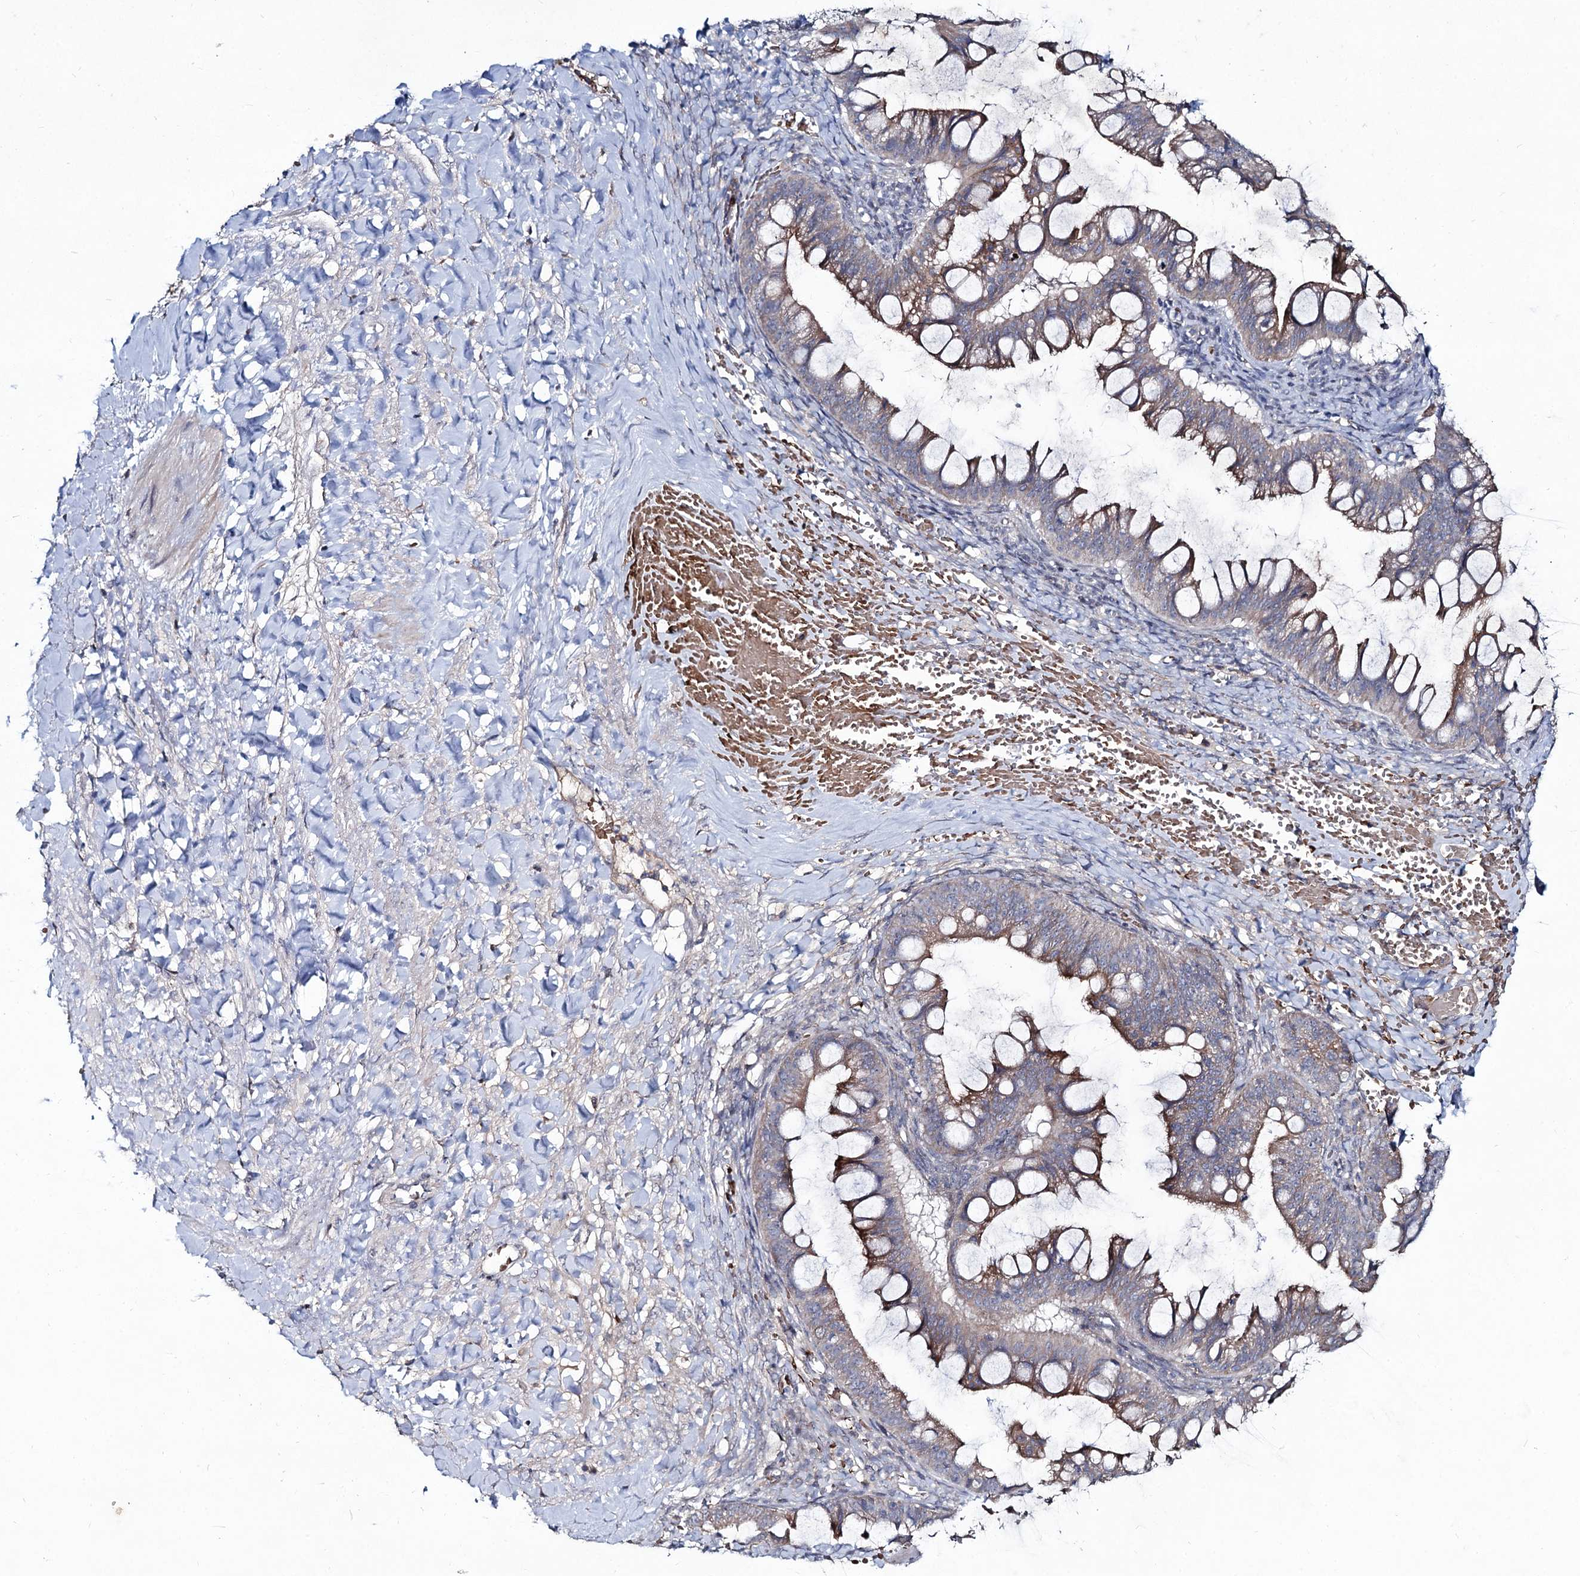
{"staining": {"intensity": "weak", "quantity": "25%-75%", "location": "cytoplasmic/membranous"}, "tissue": "ovarian cancer", "cell_type": "Tumor cells", "image_type": "cancer", "snomed": [{"axis": "morphology", "description": "Cystadenocarcinoma, mucinous, NOS"}, {"axis": "topography", "description": "Ovary"}], "caption": "Brown immunohistochemical staining in ovarian mucinous cystadenocarcinoma shows weak cytoplasmic/membranous staining in approximately 25%-75% of tumor cells.", "gene": "RNF6", "patient": {"sex": "female", "age": 73}}